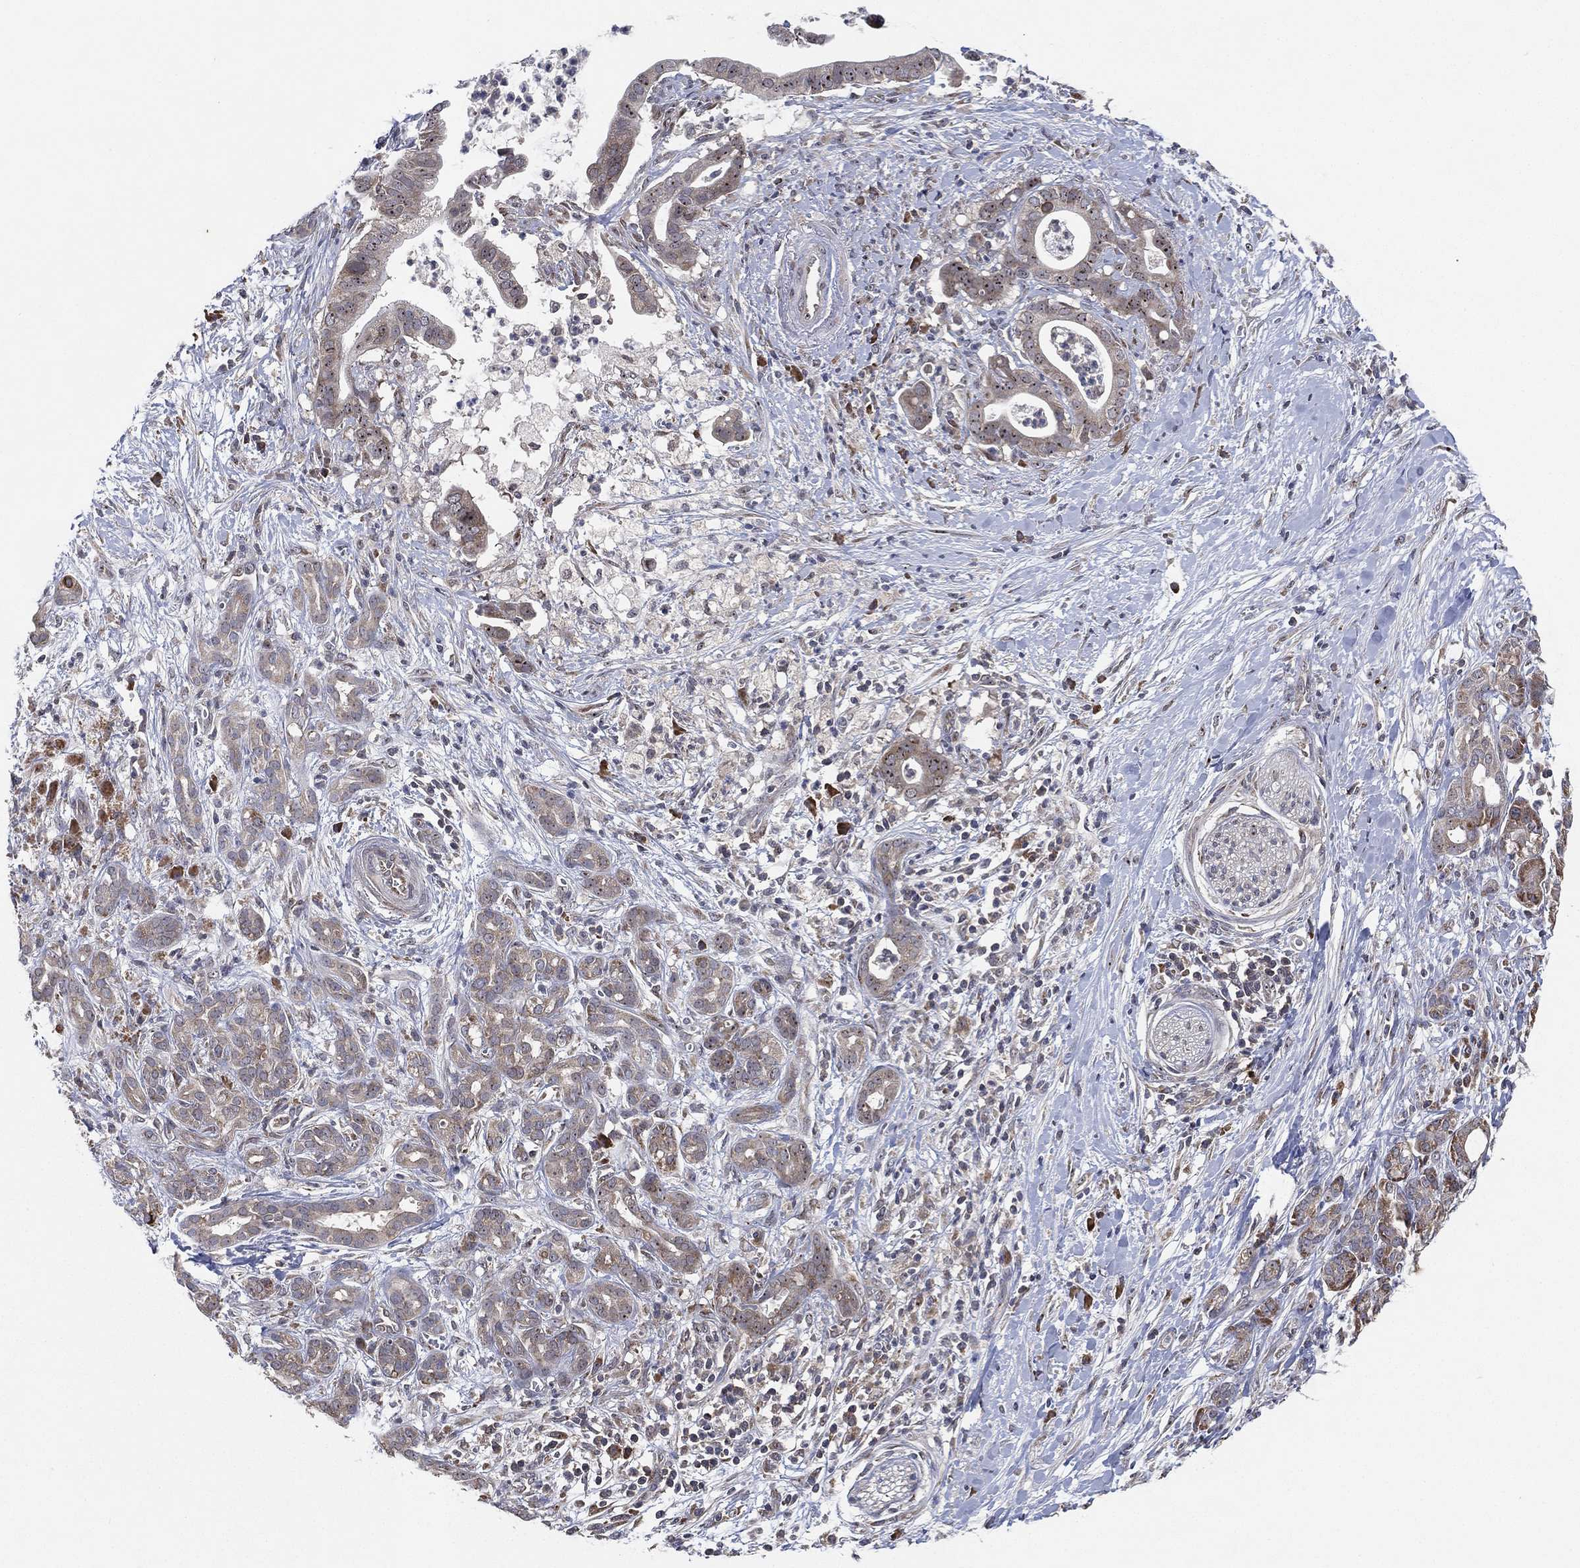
{"staining": {"intensity": "negative", "quantity": "none", "location": "none"}, "tissue": "pancreatic cancer", "cell_type": "Tumor cells", "image_type": "cancer", "snomed": [{"axis": "morphology", "description": "Adenocarcinoma, NOS"}, {"axis": "topography", "description": "Pancreas"}], "caption": "This photomicrograph is of pancreatic adenocarcinoma stained with IHC to label a protein in brown with the nuclei are counter-stained blue. There is no expression in tumor cells.", "gene": "FAM104A", "patient": {"sex": "male", "age": 61}}